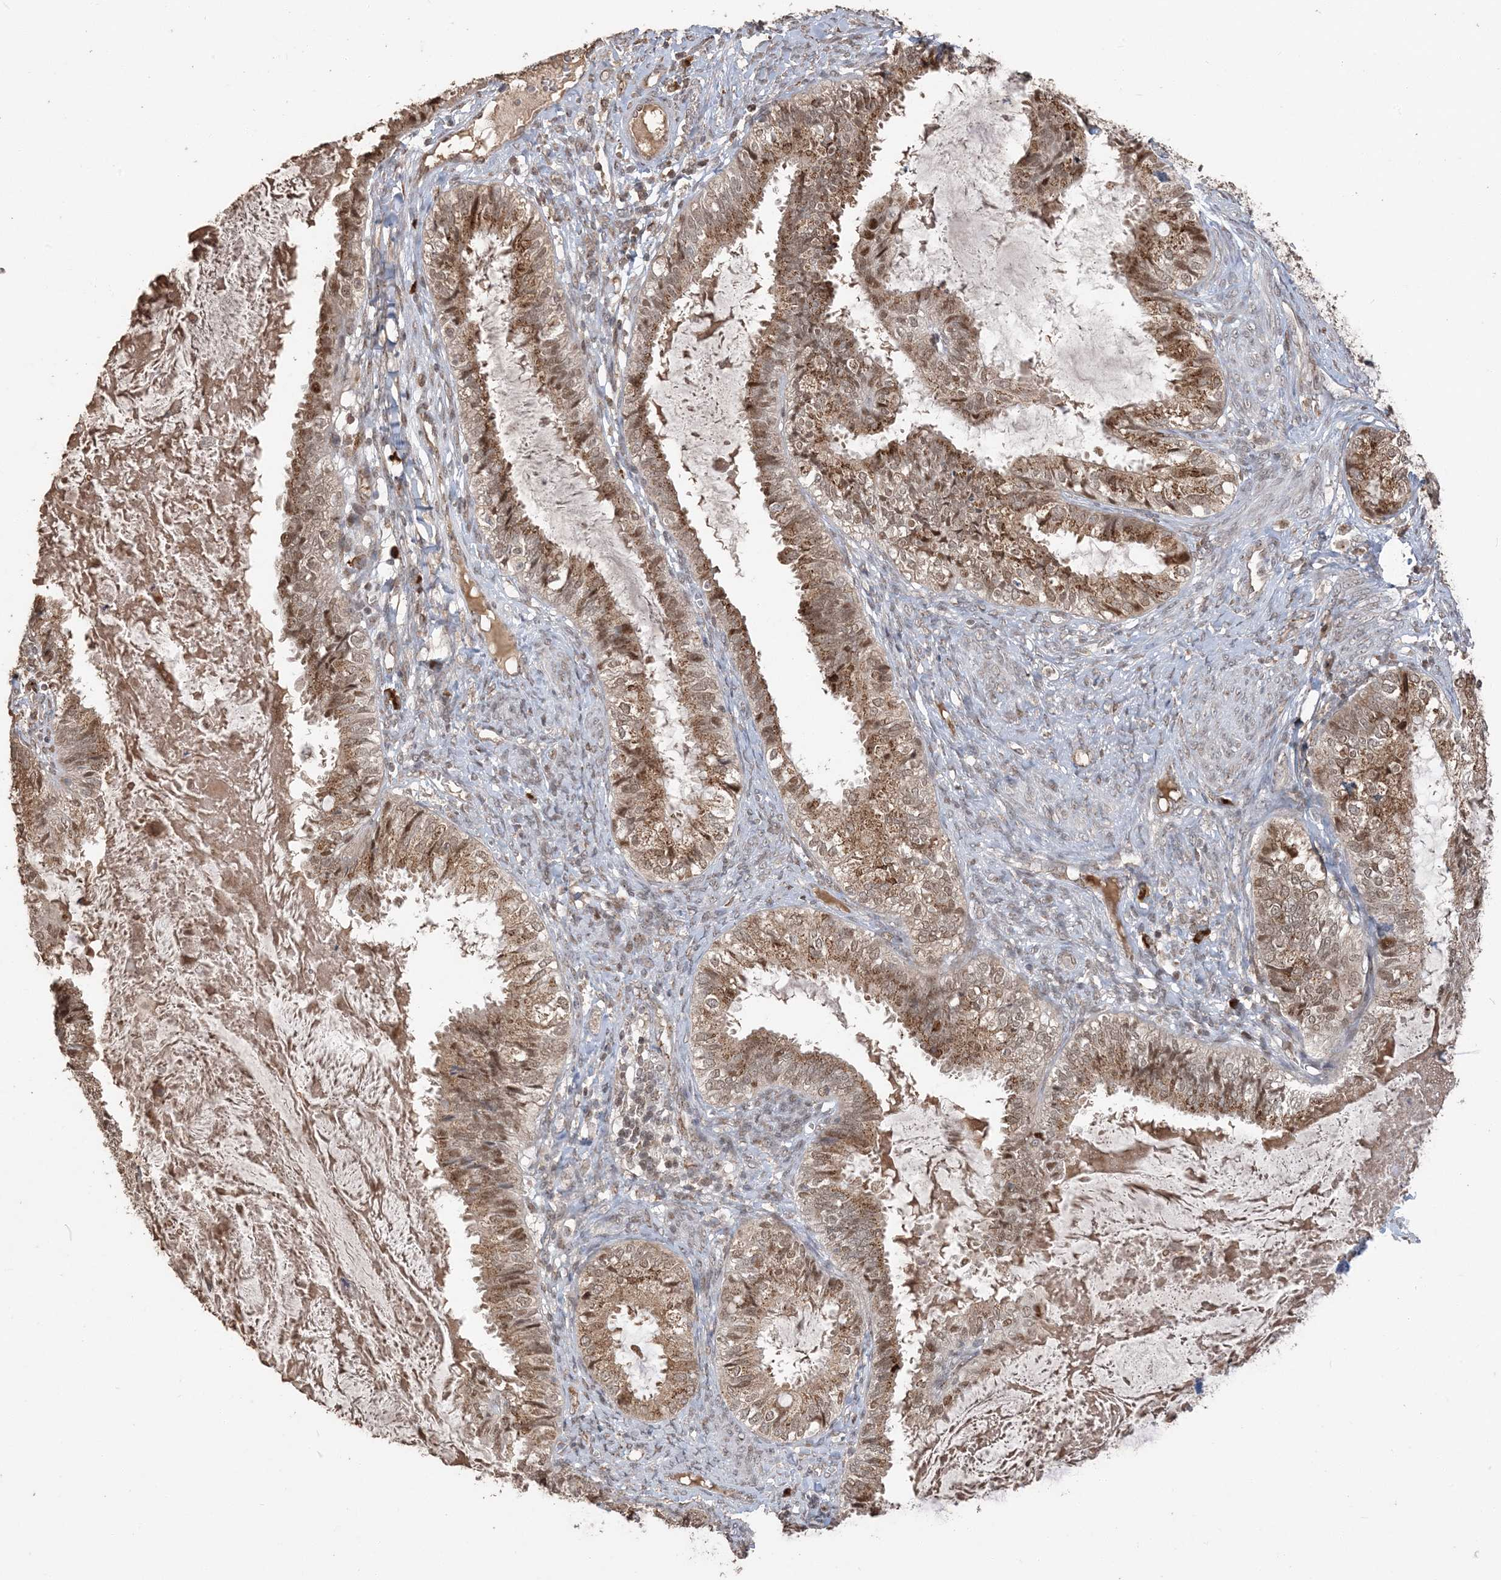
{"staining": {"intensity": "moderate", "quantity": ">75%", "location": "cytoplasmic/membranous,nuclear"}, "tissue": "cervical cancer", "cell_type": "Tumor cells", "image_type": "cancer", "snomed": [{"axis": "morphology", "description": "Normal tissue, NOS"}, {"axis": "morphology", "description": "Adenocarcinoma, NOS"}, {"axis": "topography", "description": "Cervix"}, {"axis": "topography", "description": "Endometrium"}], "caption": "This is an image of immunohistochemistry staining of cervical cancer (adenocarcinoma), which shows moderate positivity in the cytoplasmic/membranous and nuclear of tumor cells.", "gene": "RER1", "patient": {"sex": "female", "age": 86}}